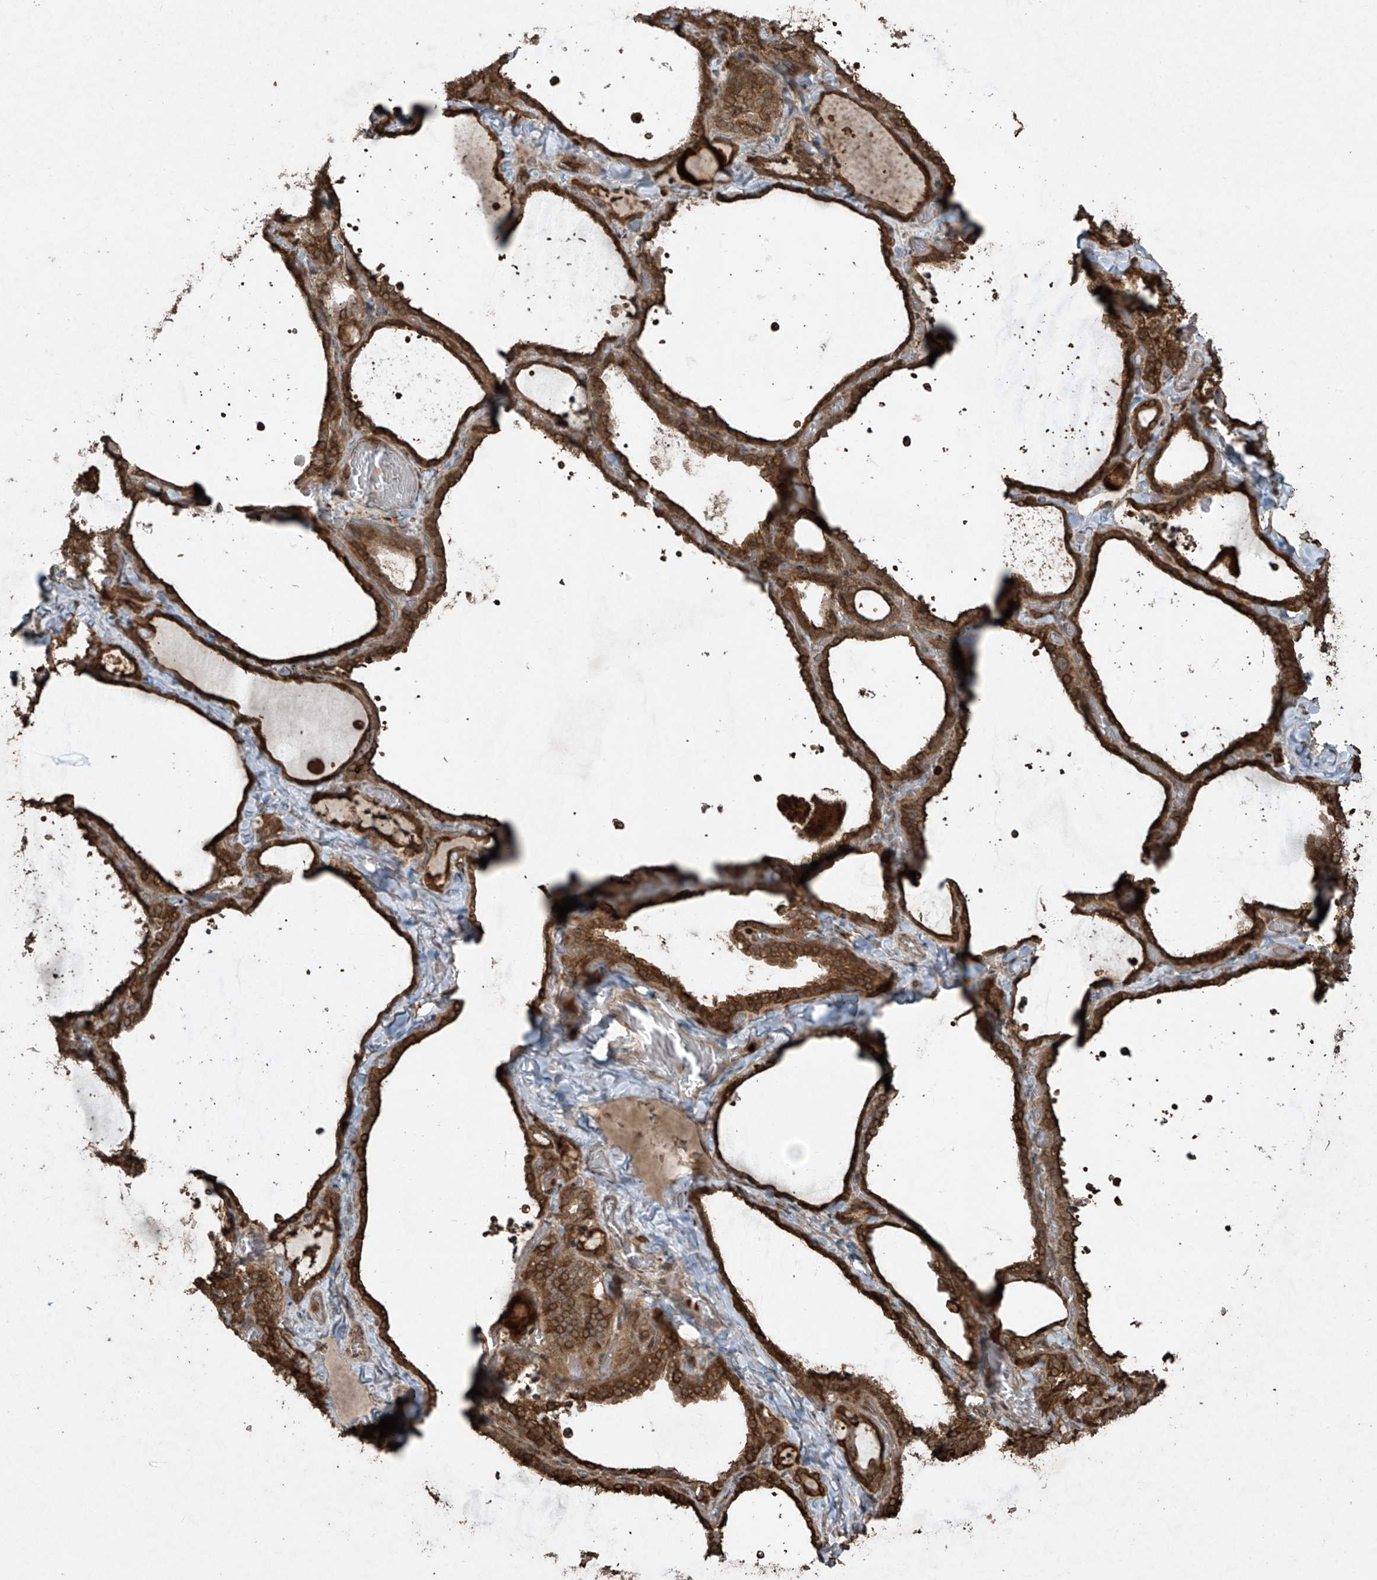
{"staining": {"intensity": "strong", "quantity": ">75%", "location": "cytoplasmic/membranous,nuclear"}, "tissue": "thyroid gland", "cell_type": "Glandular cells", "image_type": "normal", "snomed": [{"axis": "morphology", "description": "Normal tissue, NOS"}, {"axis": "topography", "description": "Thyroid gland"}], "caption": "DAB (3,3'-diaminobenzidine) immunohistochemical staining of unremarkable thyroid gland demonstrates strong cytoplasmic/membranous,nuclear protein expression in approximately >75% of glandular cells. Using DAB (brown) and hematoxylin (blue) stains, captured at high magnification using brightfield microscopy.", "gene": "PGPEP1", "patient": {"sex": "female", "age": 22}}